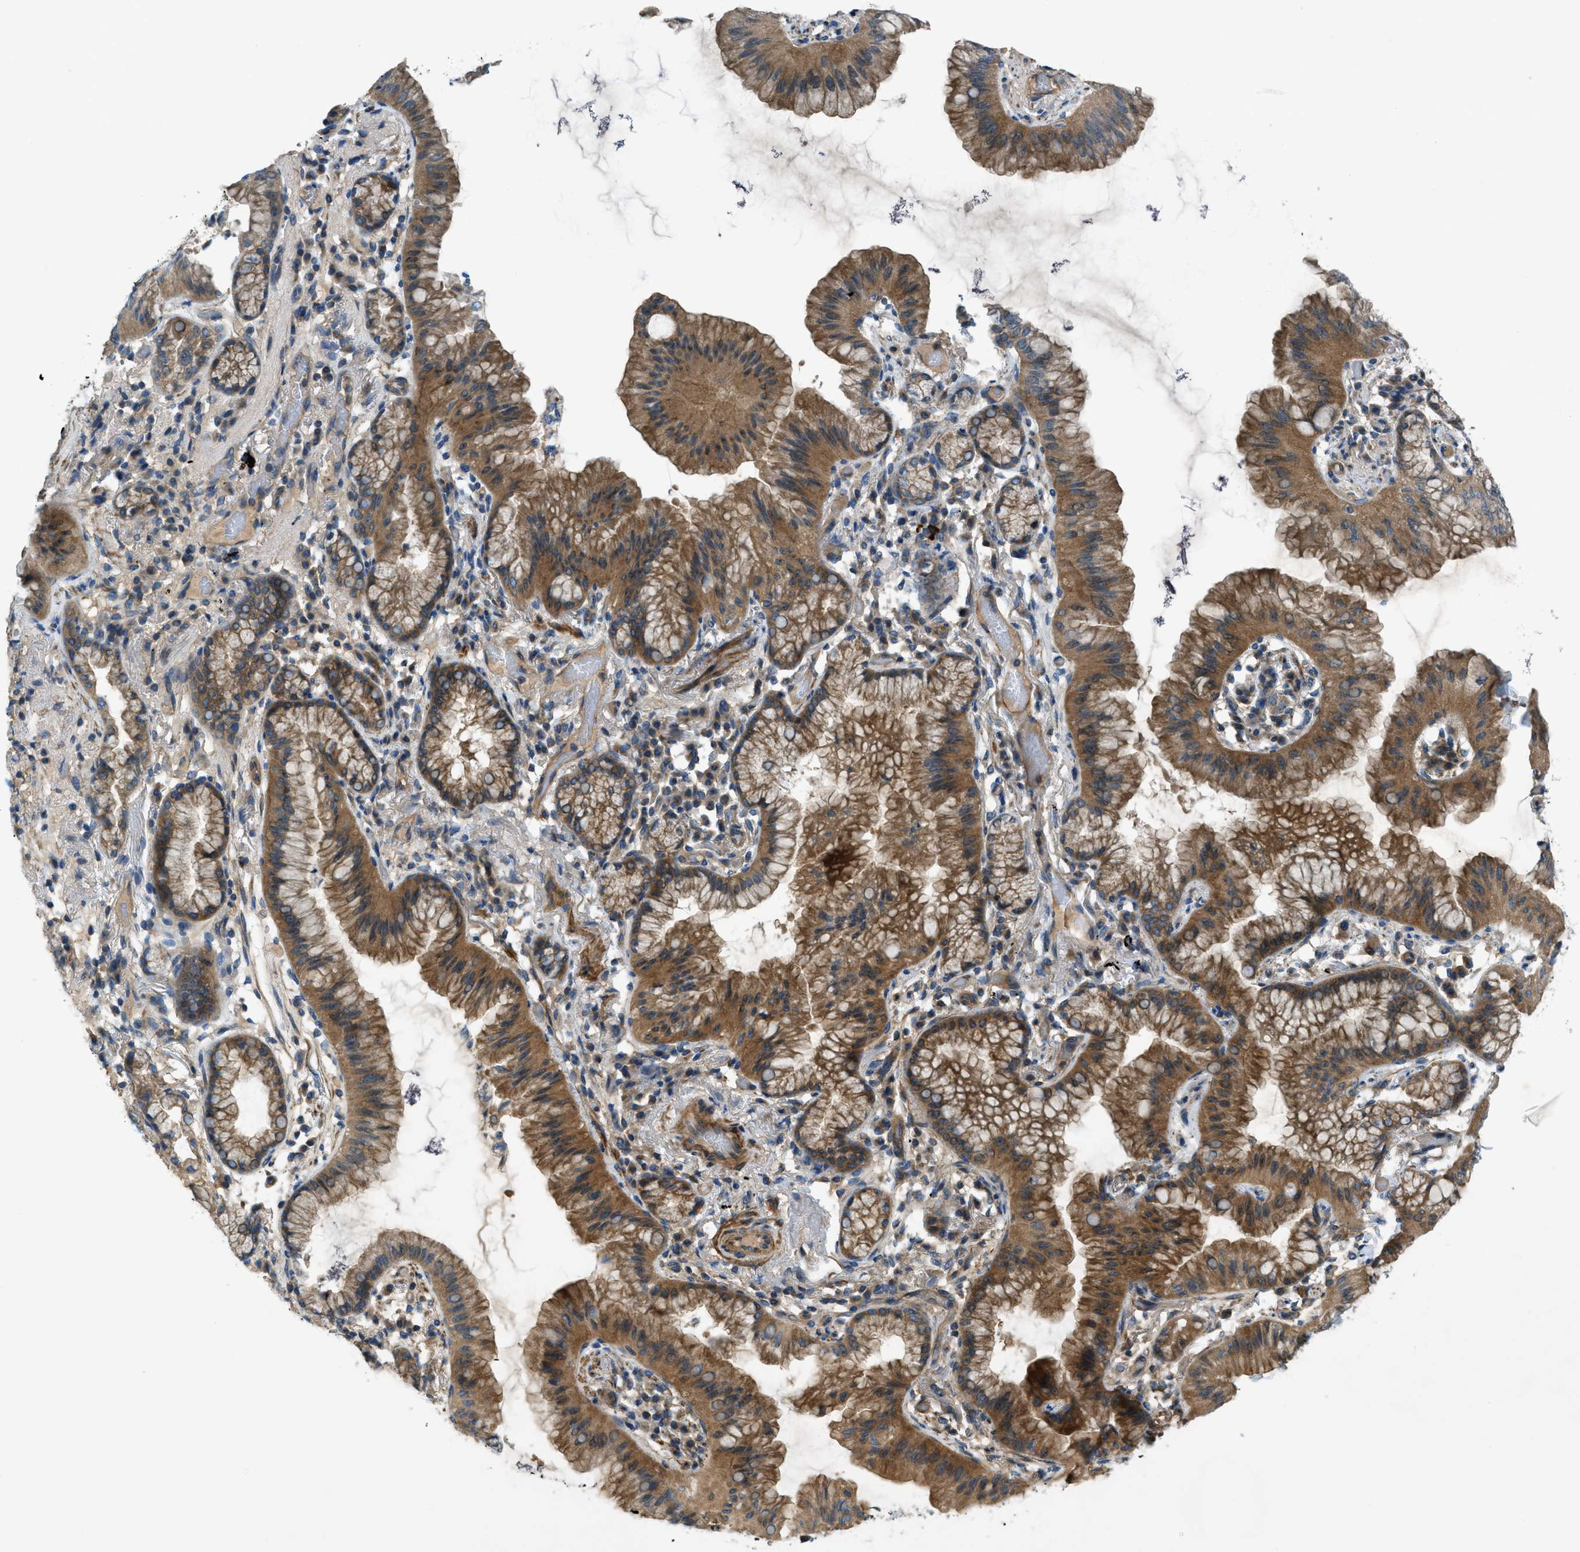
{"staining": {"intensity": "moderate", "quantity": ">75%", "location": "cytoplasmic/membranous"}, "tissue": "lung cancer", "cell_type": "Tumor cells", "image_type": "cancer", "snomed": [{"axis": "morphology", "description": "Normal tissue, NOS"}, {"axis": "morphology", "description": "Adenocarcinoma, NOS"}, {"axis": "topography", "description": "Bronchus"}, {"axis": "topography", "description": "Lung"}], "caption": "Immunohistochemistry photomicrograph of human adenocarcinoma (lung) stained for a protein (brown), which exhibits medium levels of moderate cytoplasmic/membranous expression in approximately >75% of tumor cells.", "gene": "VEZT", "patient": {"sex": "female", "age": 70}}